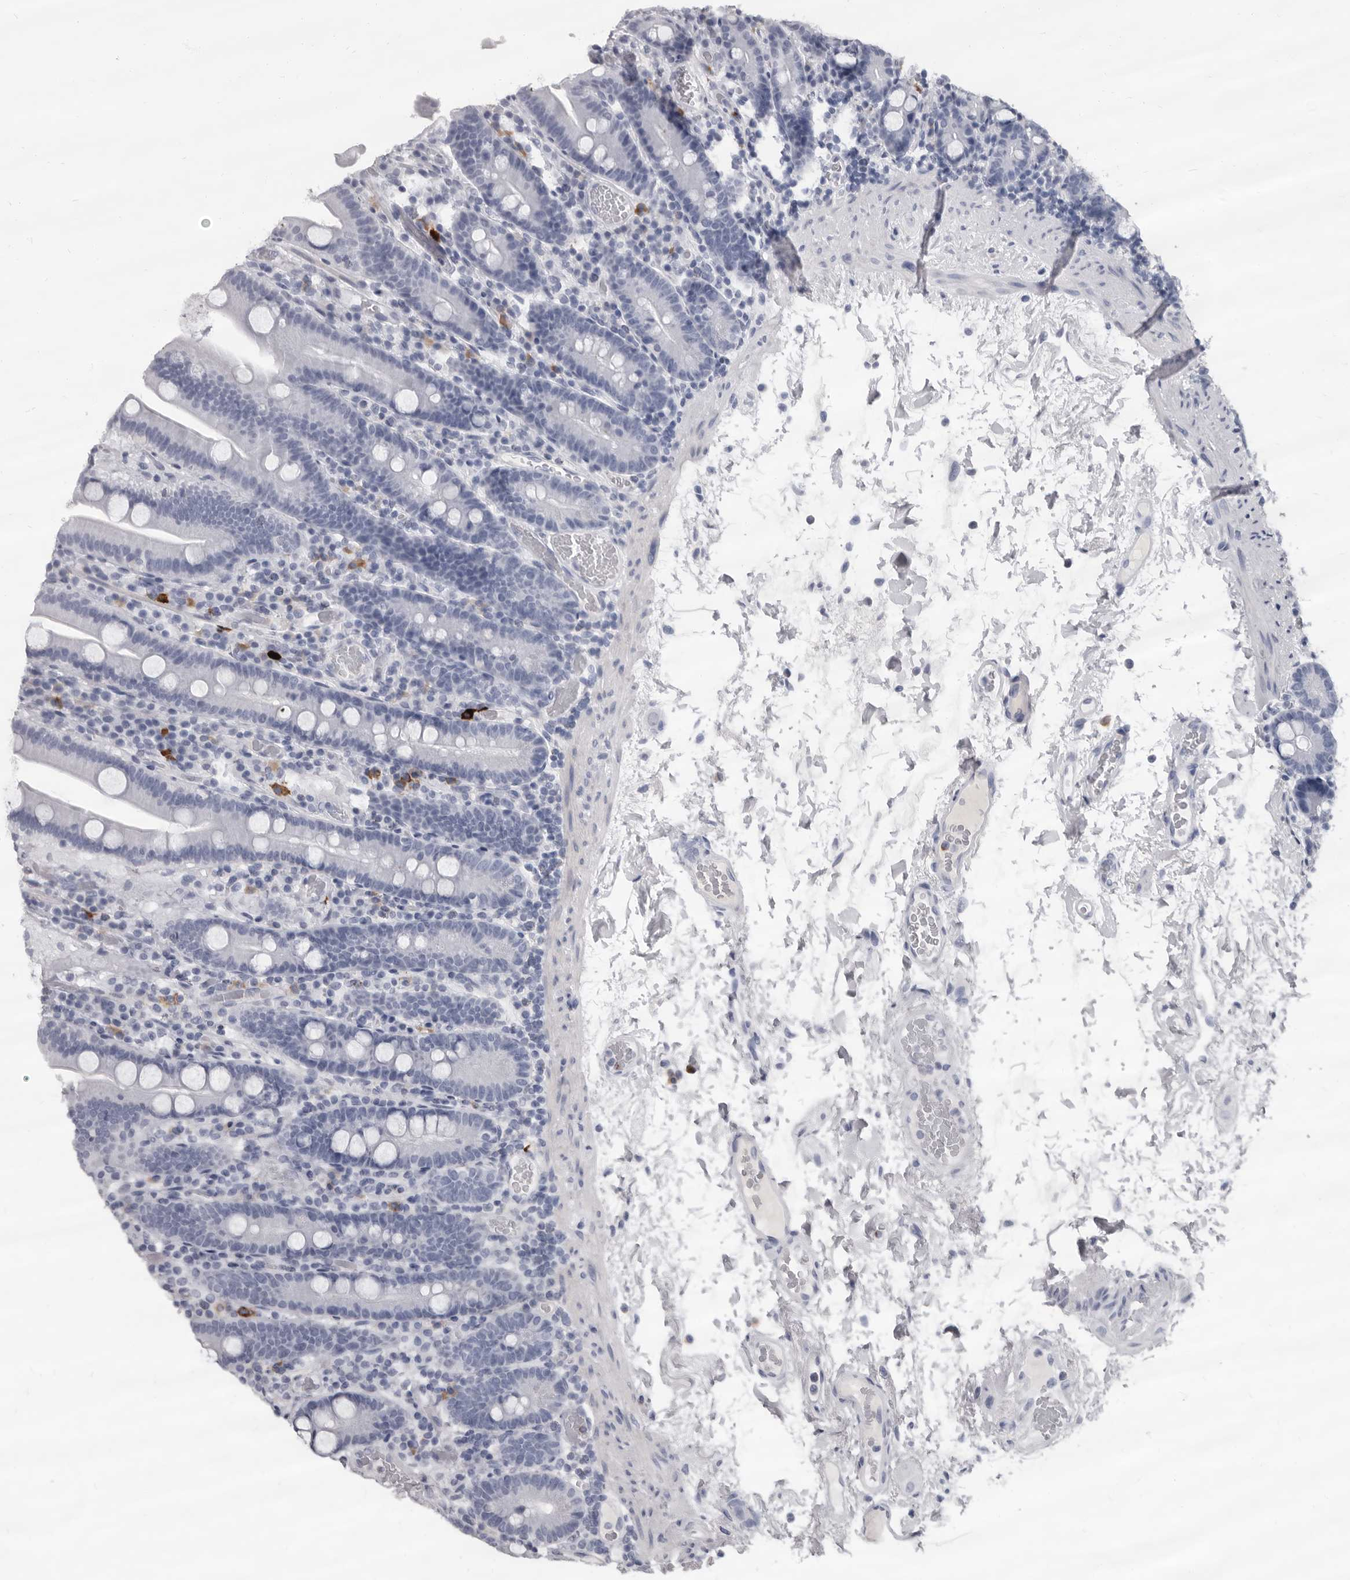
{"staining": {"intensity": "negative", "quantity": "none", "location": "none"}, "tissue": "duodenum", "cell_type": "Glandular cells", "image_type": "normal", "snomed": [{"axis": "morphology", "description": "Normal tissue, NOS"}, {"axis": "topography", "description": "Duodenum"}], "caption": "High magnification brightfield microscopy of unremarkable duodenum stained with DAB (brown) and counterstained with hematoxylin (blue): glandular cells show no significant expression. (DAB IHC visualized using brightfield microscopy, high magnification).", "gene": "GZMH", "patient": {"sex": "male", "age": 55}}